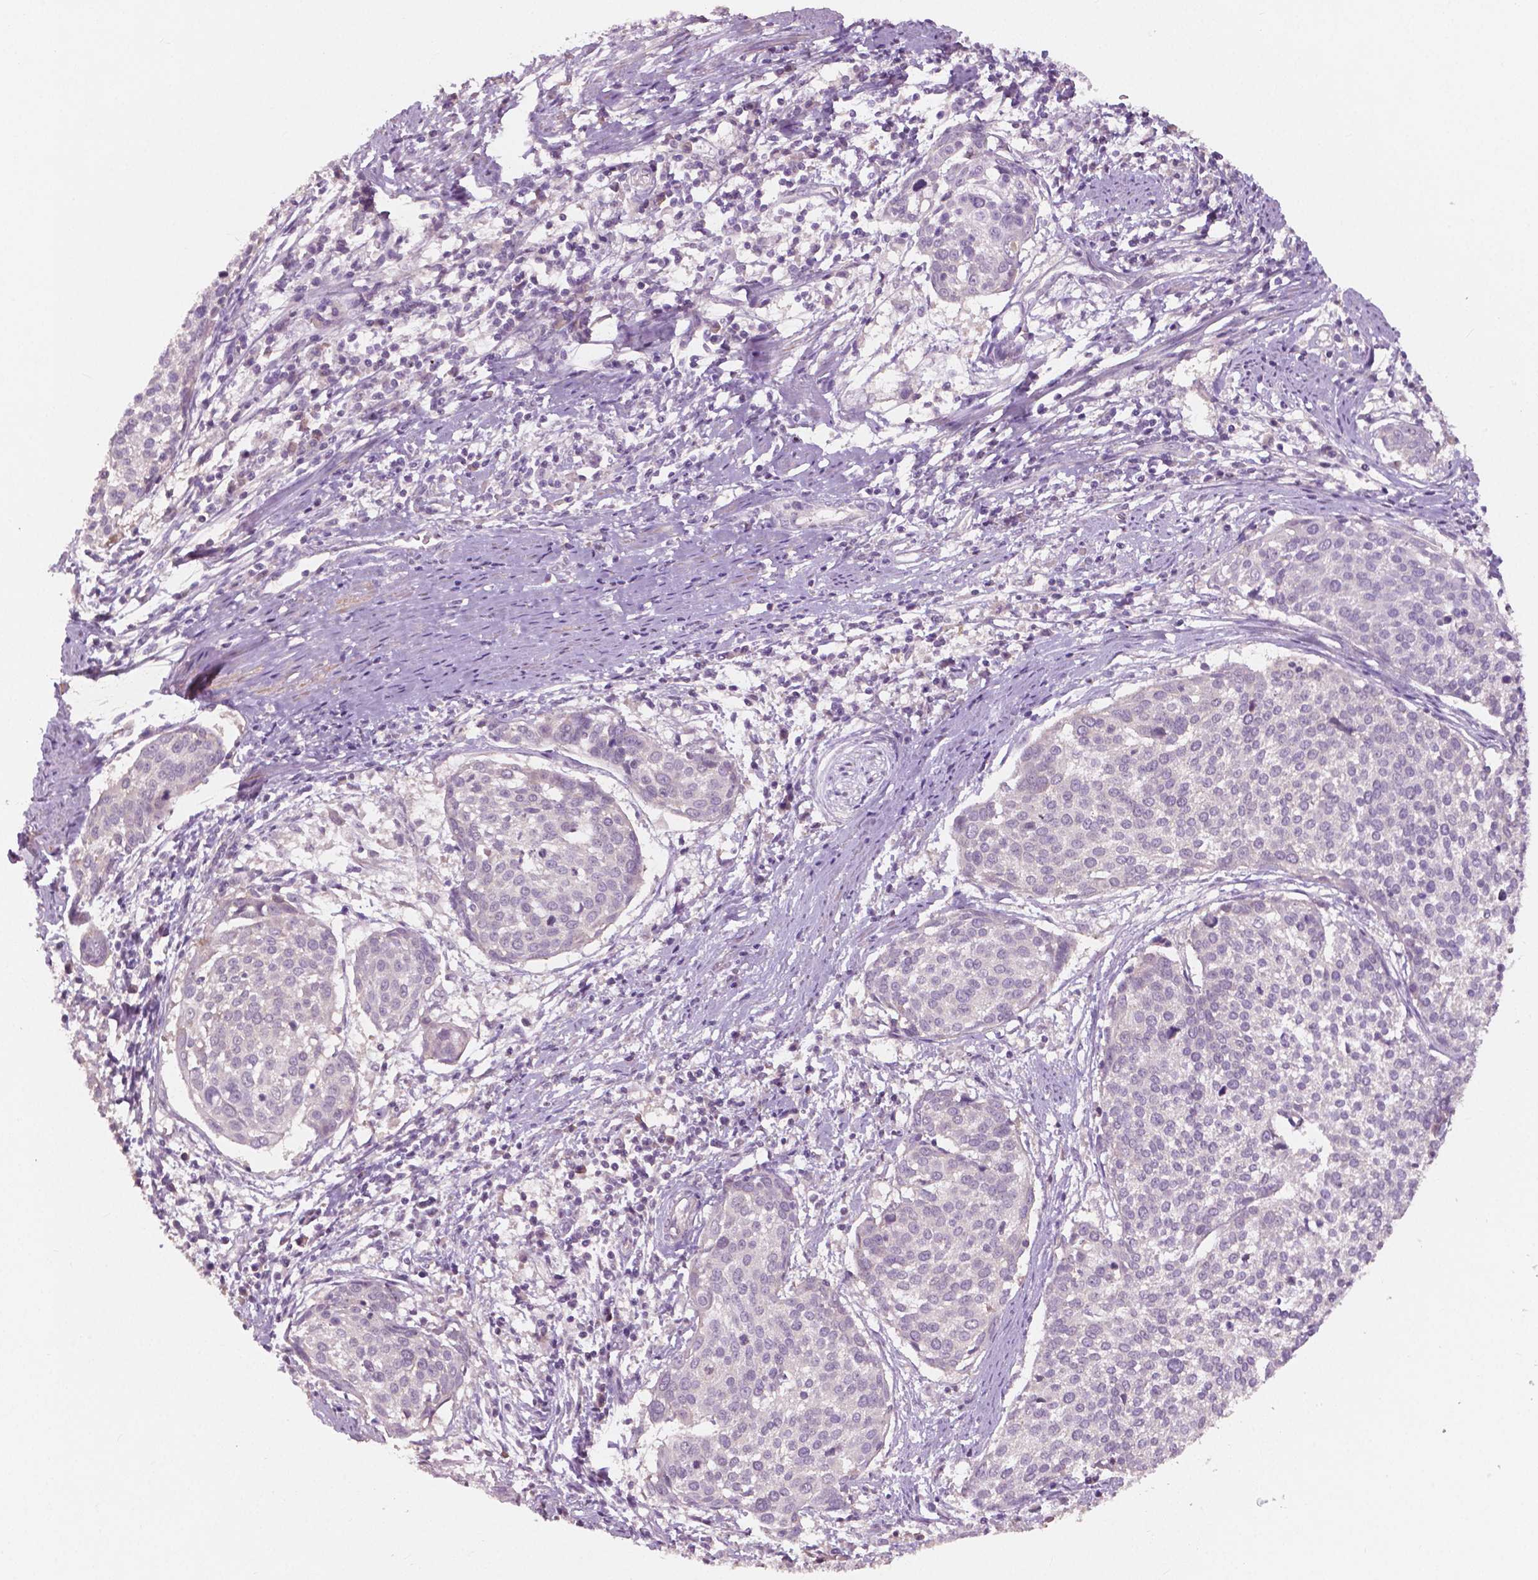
{"staining": {"intensity": "negative", "quantity": "none", "location": "none"}, "tissue": "cervical cancer", "cell_type": "Tumor cells", "image_type": "cancer", "snomed": [{"axis": "morphology", "description": "Squamous cell carcinoma, NOS"}, {"axis": "topography", "description": "Cervix"}], "caption": "IHC photomicrograph of neoplastic tissue: cervical squamous cell carcinoma stained with DAB displays no significant protein positivity in tumor cells.", "gene": "LSM14B", "patient": {"sex": "female", "age": 39}}